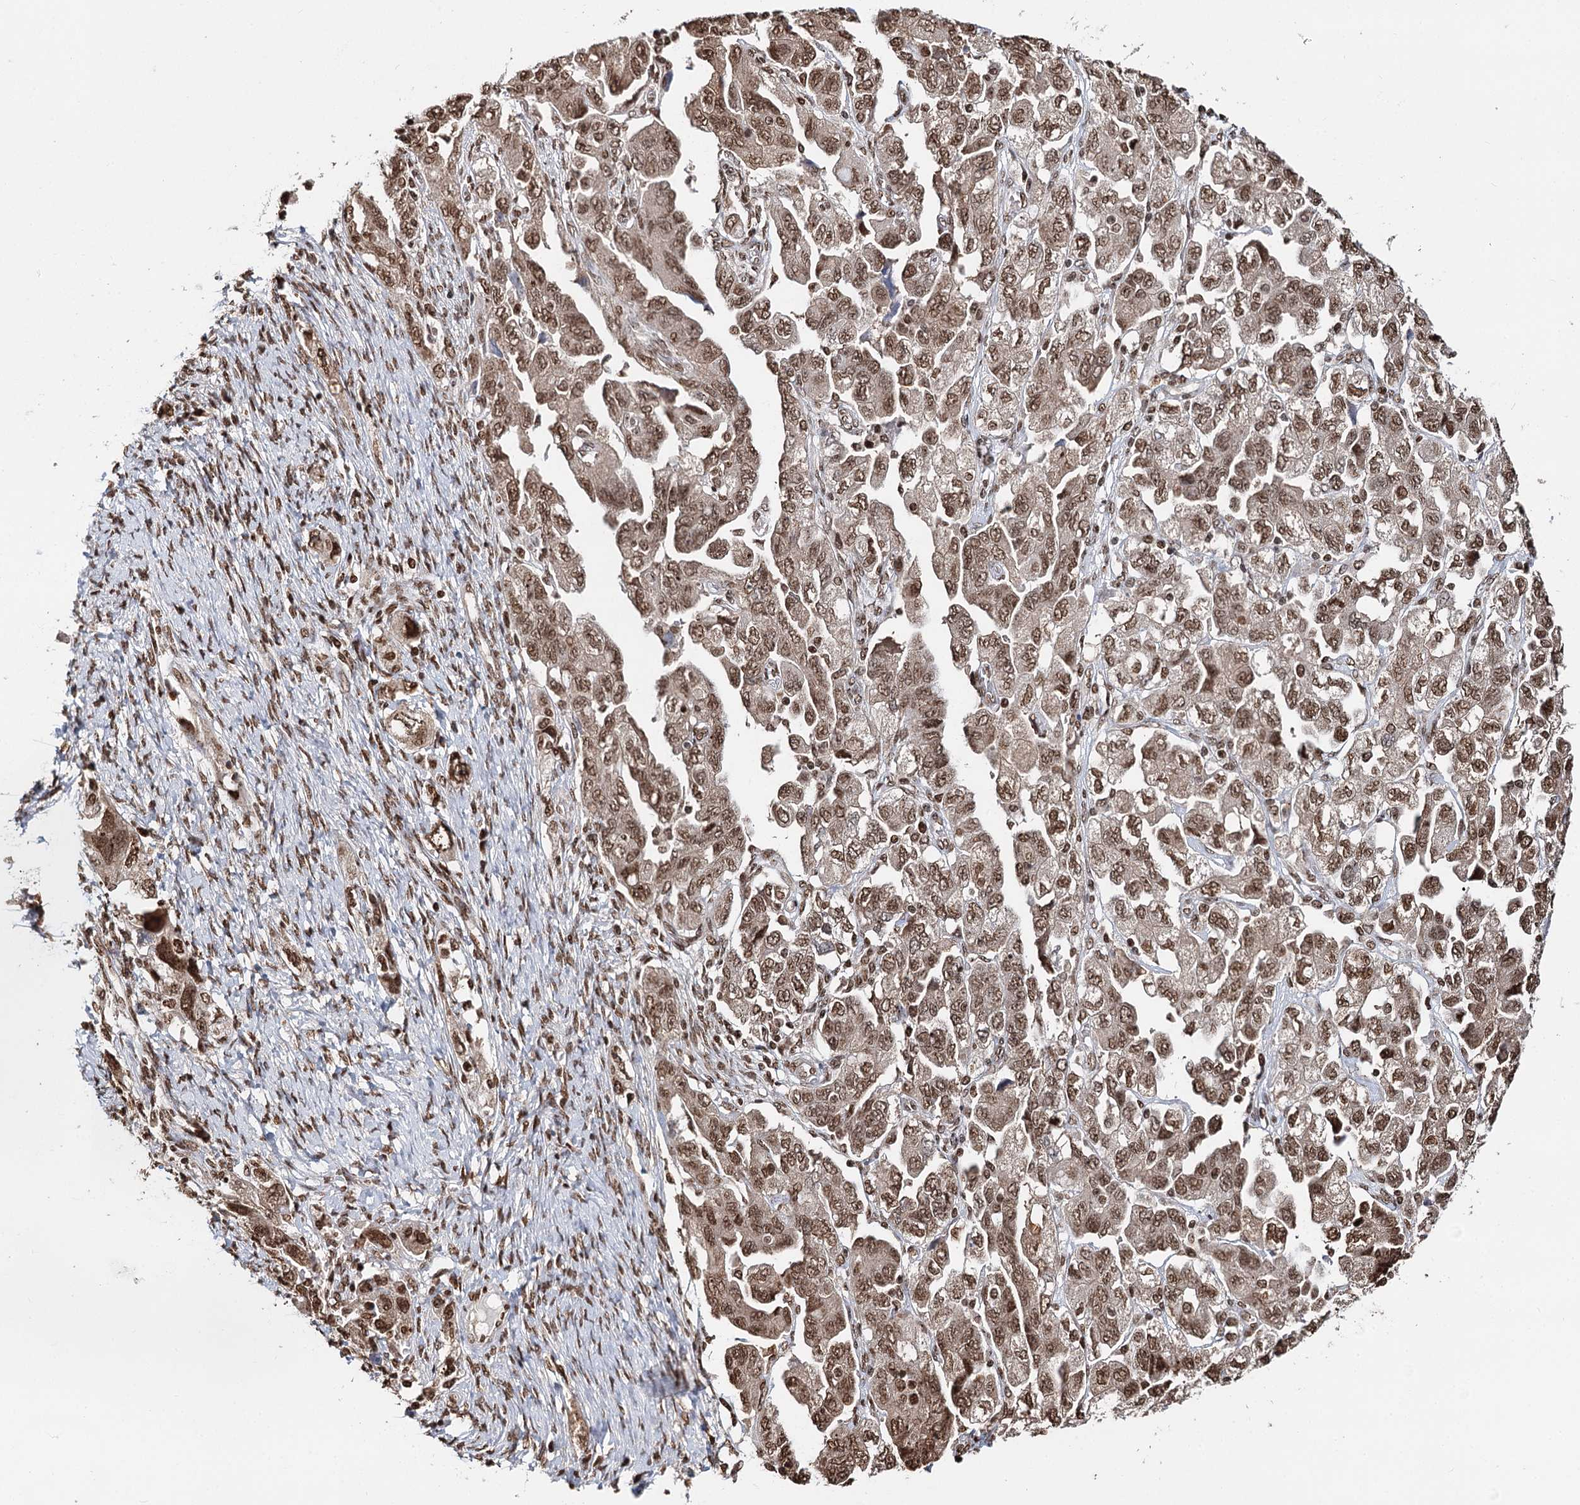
{"staining": {"intensity": "moderate", "quantity": ">75%", "location": "nuclear"}, "tissue": "ovarian cancer", "cell_type": "Tumor cells", "image_type": "cancer", "snomed": [{"axis": "morphology", "description": "Carcinoma, NOS"}, {"axis": "morphology", "description": "Cystadenocarcinoma, serous, NOS"}, {"axis": "topography", "description": "Ovary"}], "caption": "The micrograph exhibits a brown stain indicating the presence of a protein in the nuclear of tumor cells in serous cystadenocarcinoma (ovarian). The staining is performed using DAB brown chromogen to label protein expression. The nuclei are counter-stained blue using hematoxylin.", "gene": "RPS27A", "patient": {"sex": "female", "age": 69}}